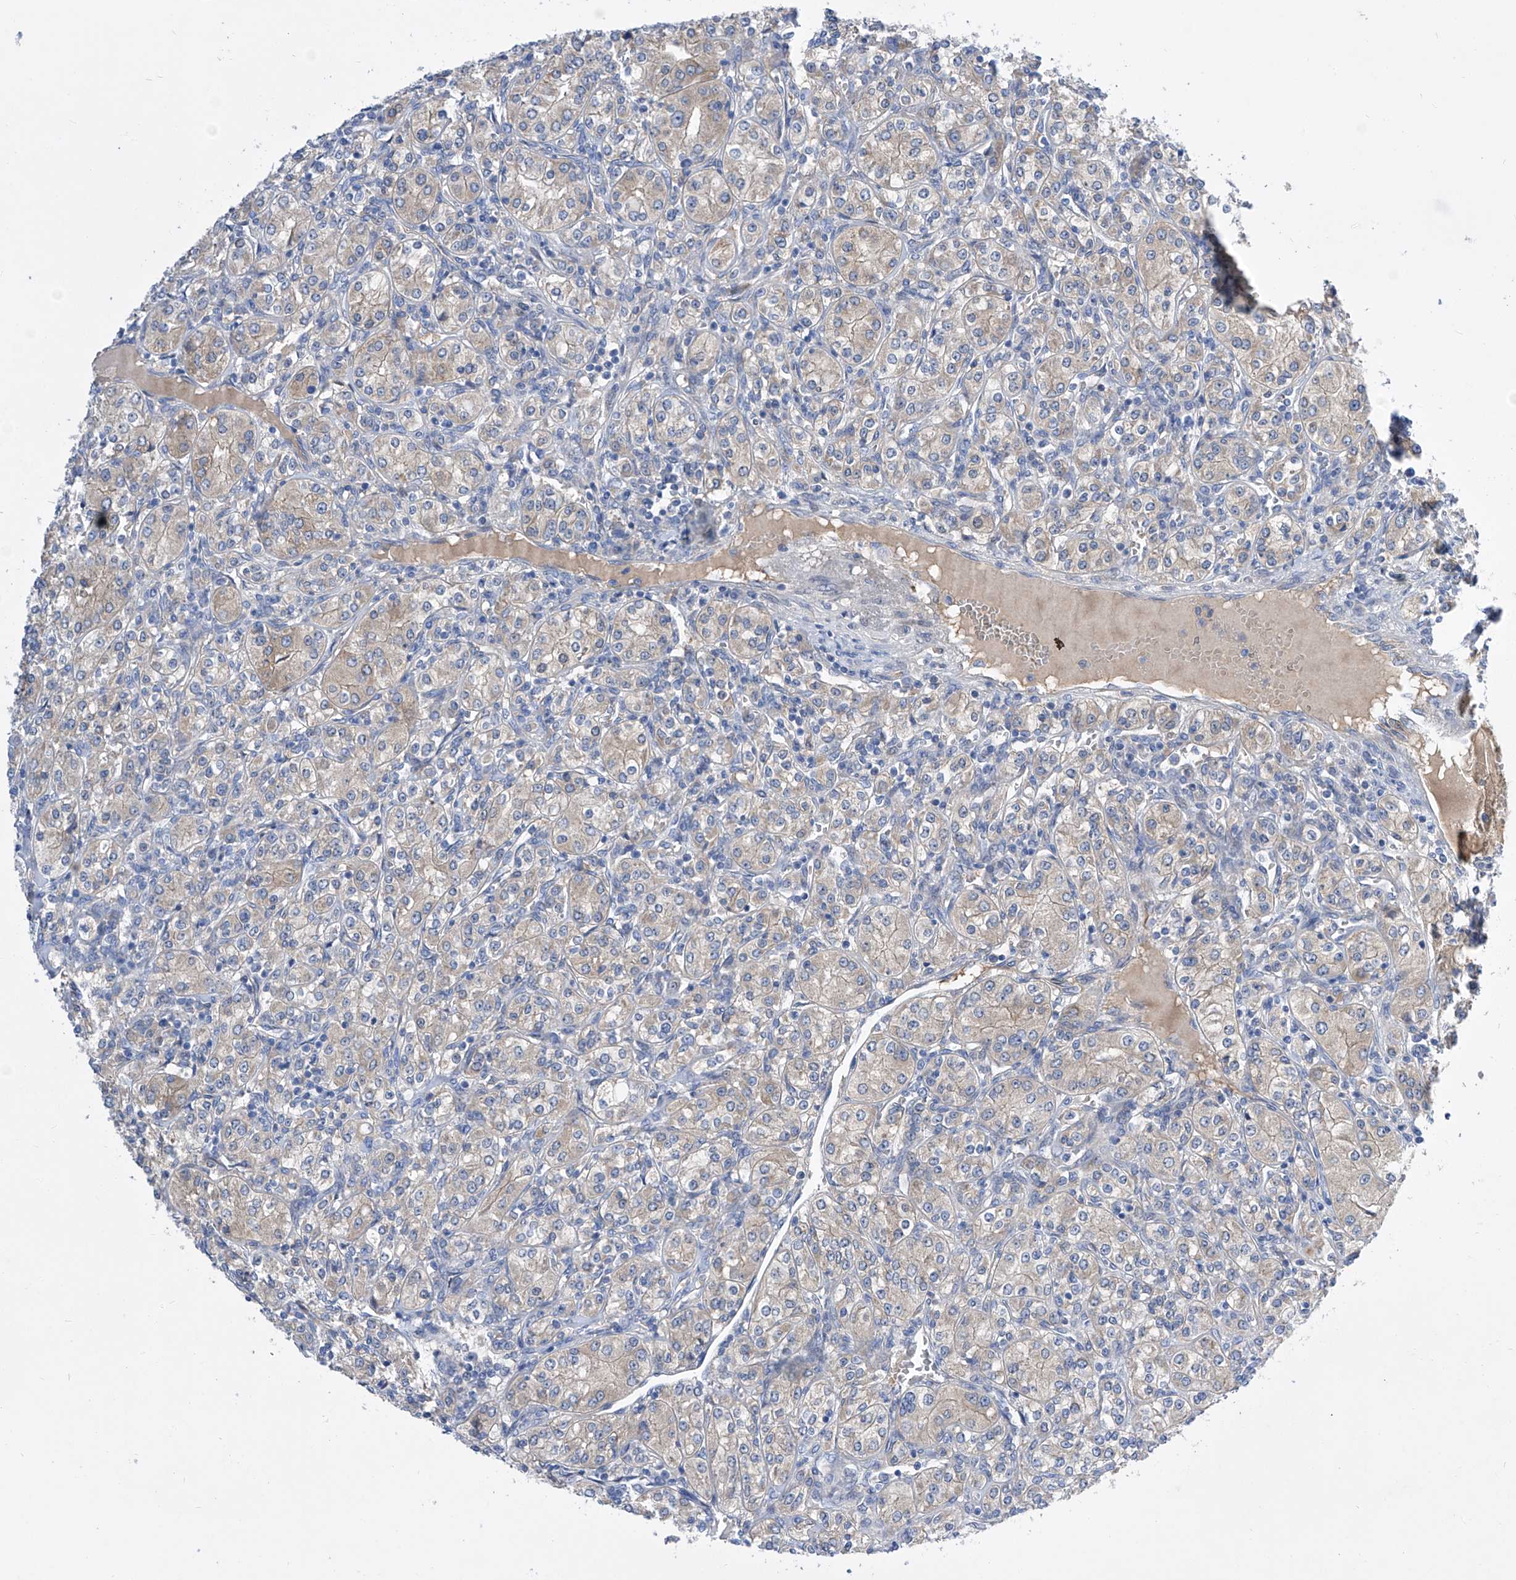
{"staining": {"intensity": "weak", "quantity": "<25%", "location": "cytoplasmic/membranous"}, "tissue": "renal cancer", "cell_type": "Tumor cells", "image_type": "cancer", "snomed": [{"axis": "morphology", "description": "Adenocarcinoma, NOS"}, {"axis": "topography", "description": "Kidney"}], "caption": "There is no significant expression in tumor cells of adenocarcinoma (renal).", "gene": "SRBD1", "patient": {"sex": "male", "age": 77}}